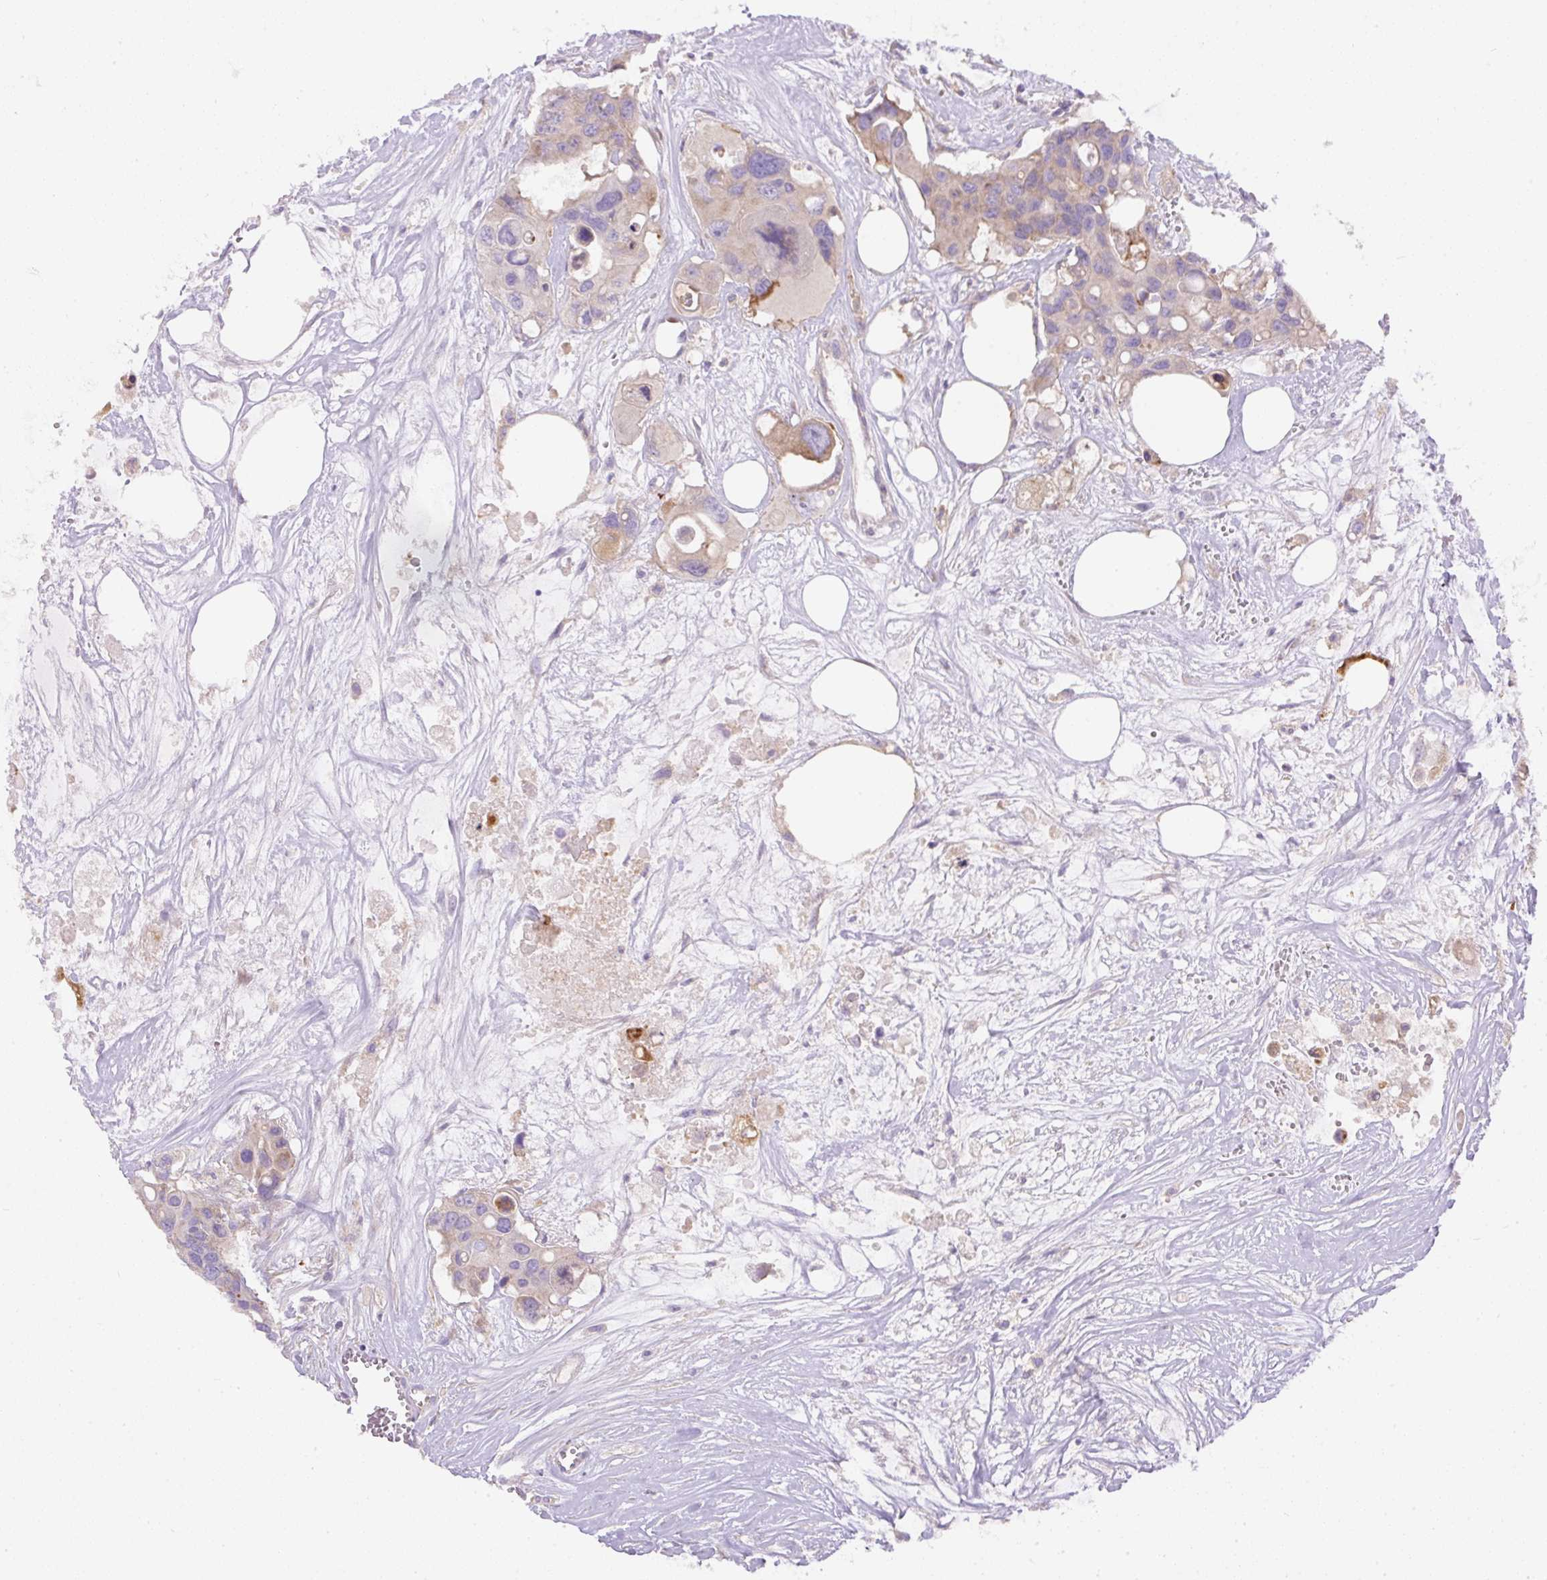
{"staining": {"intensity": "weak", "quantity": ">75%", "location": "cytoplasmic/membranous"}, "tissue": "colorectal cancer", "cell_type": "Tumor cells", "image_type": "cancer", "snomed": [{"axis": "morphology", "description": "Adenocarcinoma, NOS"}, {"axis": "topography", "description": "Colon"}], "caption": "The photomicrograph displays a brown stain indicating the presence of a protein in the cytoplasmic/membranous of tumor cells in adenocarcinoma (colorectal).", "gene": "DAPK1", "patient": {"sex": "male", "age": 77}}